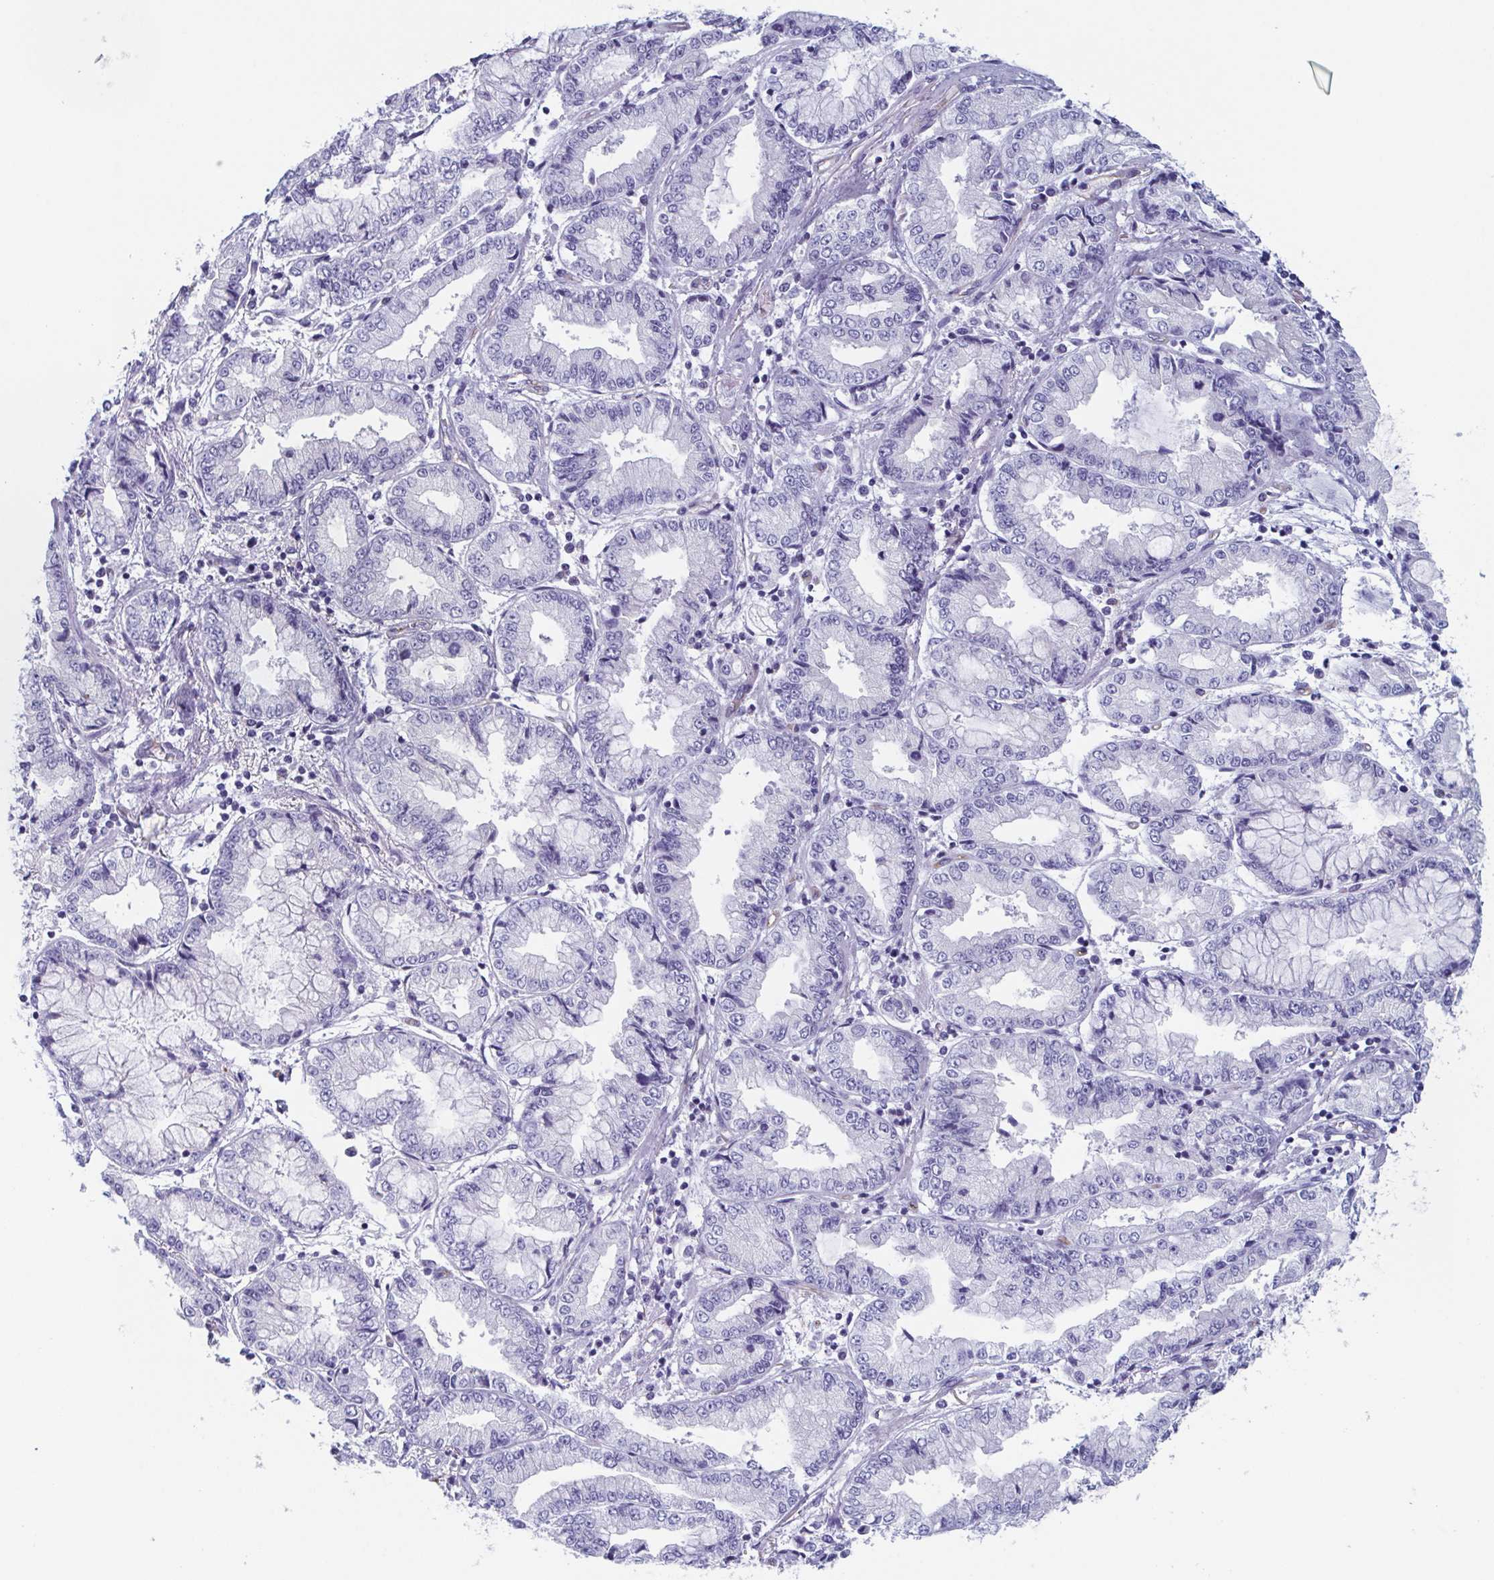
{"staining": {"intensity": "negative", "quantity": "none", "location": "none"}, "tissue": "stomach cancer", "cell_type": "Tumor cells", "image_type": "cancer", "snomed": [{"axis": "morphology", "description": "Adenocarcinoma, NOS"}, {"axis": "topography", "description": "Stomach, upper"}], "caption": "DAB (3,3'-diaminobenzidine) immunohistochemical staining of human stomach cancer (adenocarcinoma) demonstrates no significant expression in tumor cells. Brightfield microscopy of immunohistochemistry (IHC) stained with DAB (brown) and hematoxylin (blue), captured at high magnification.", "gene": "LYRM2", "patient": {"sex": "female", "age": 74}}